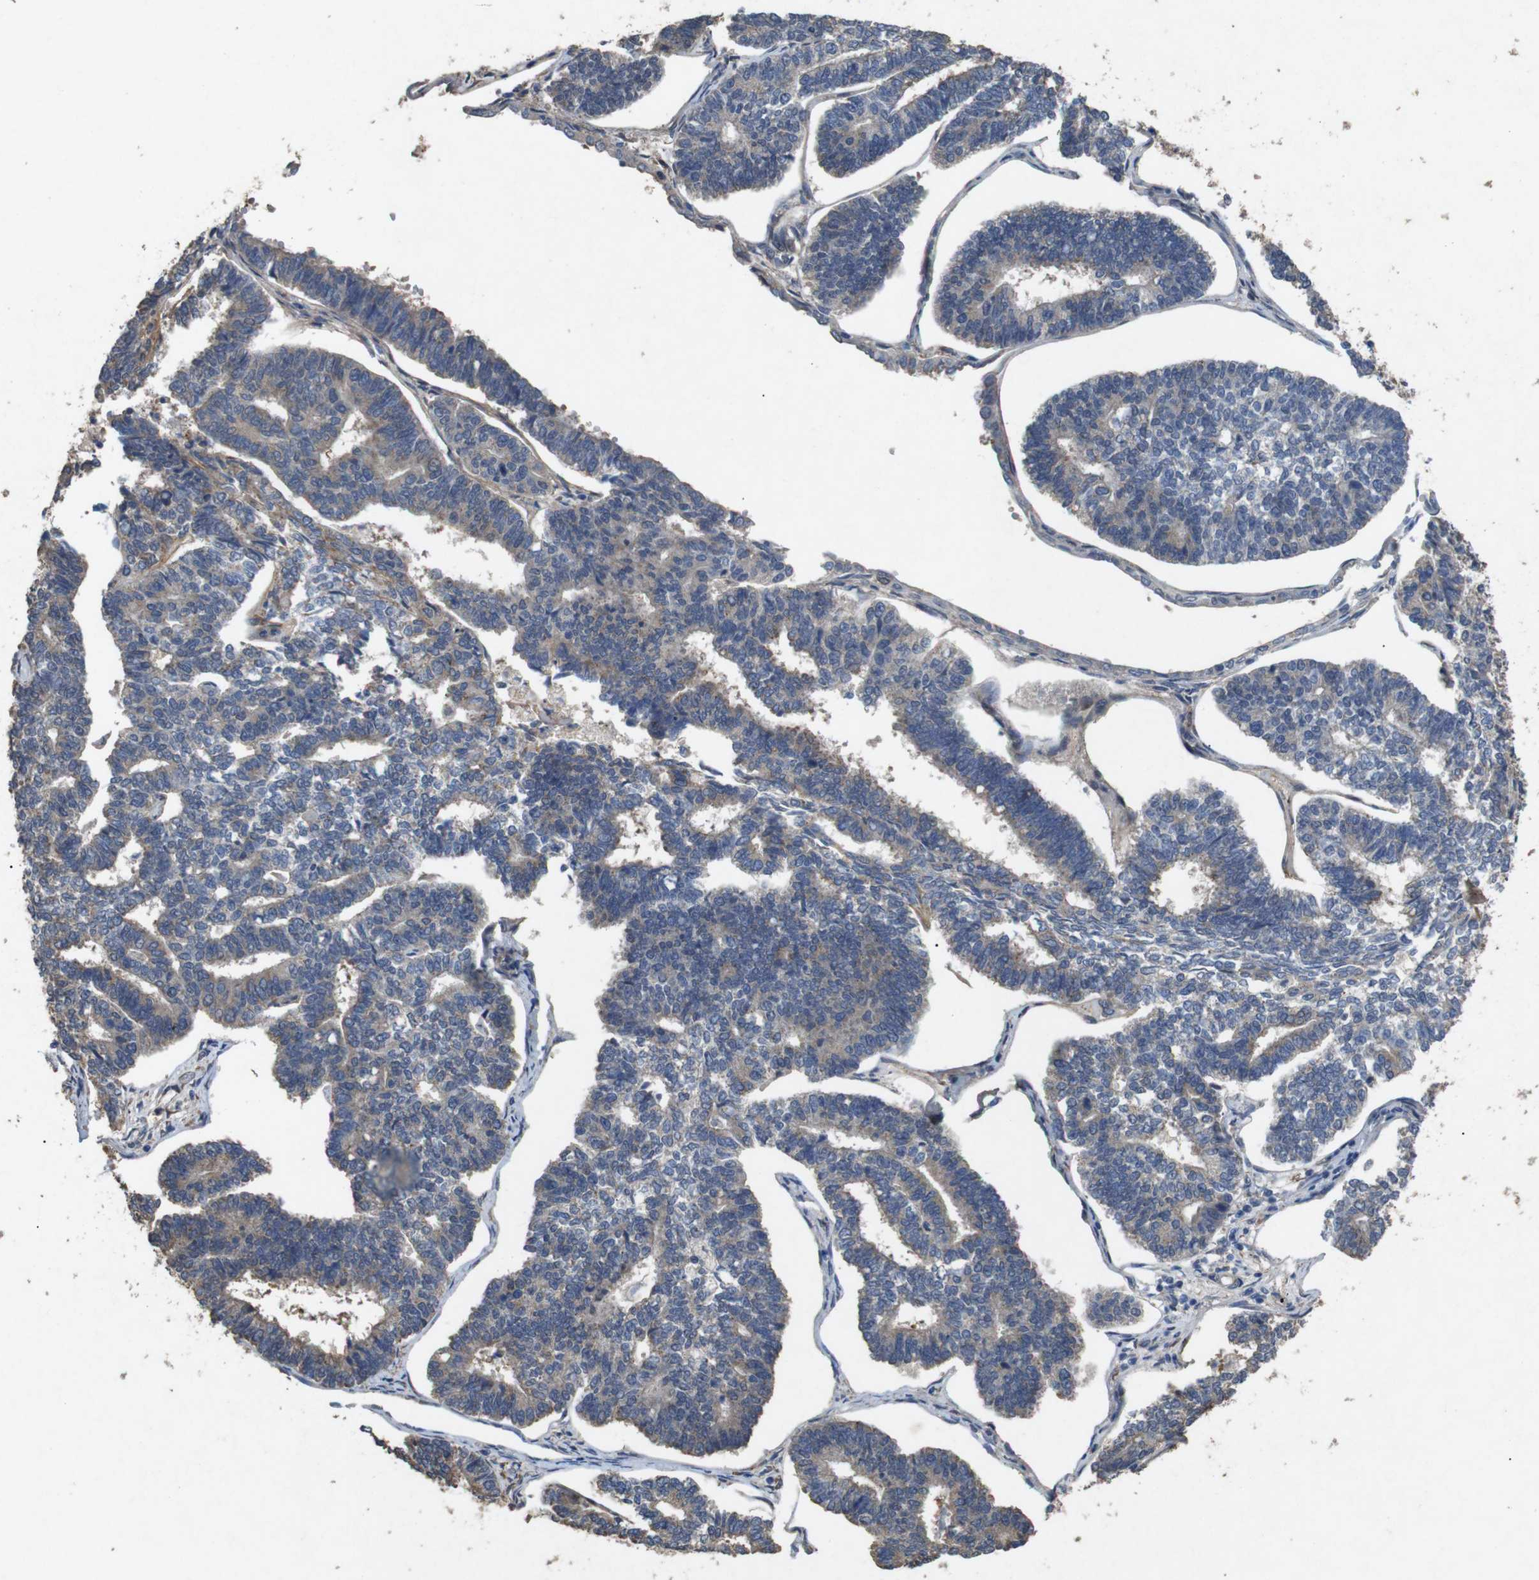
{"staining": {"intensity": "weak", "quantity": "25%-75%", "location": "cytoplasmic/membranous"}, "tissue": "endometrial cancer", "cell_type": "Tumor cells", "image_type": "cancer", "snomed": [{"axis": "morphology", "description": "Adenocarcinoma, NOS"}, {"axis": "topography", "description": "Endometrium"}], "caption": "An immunohistochemistry micrograph of tumor tissue is shown. Protein staining in brown labels weak cytoplasmic/membranous positivity in adenocarcinoma (endometrial) within tumor cells.", "gene": "BNIP3", "patient": {"sex": "female", "age": 70}}